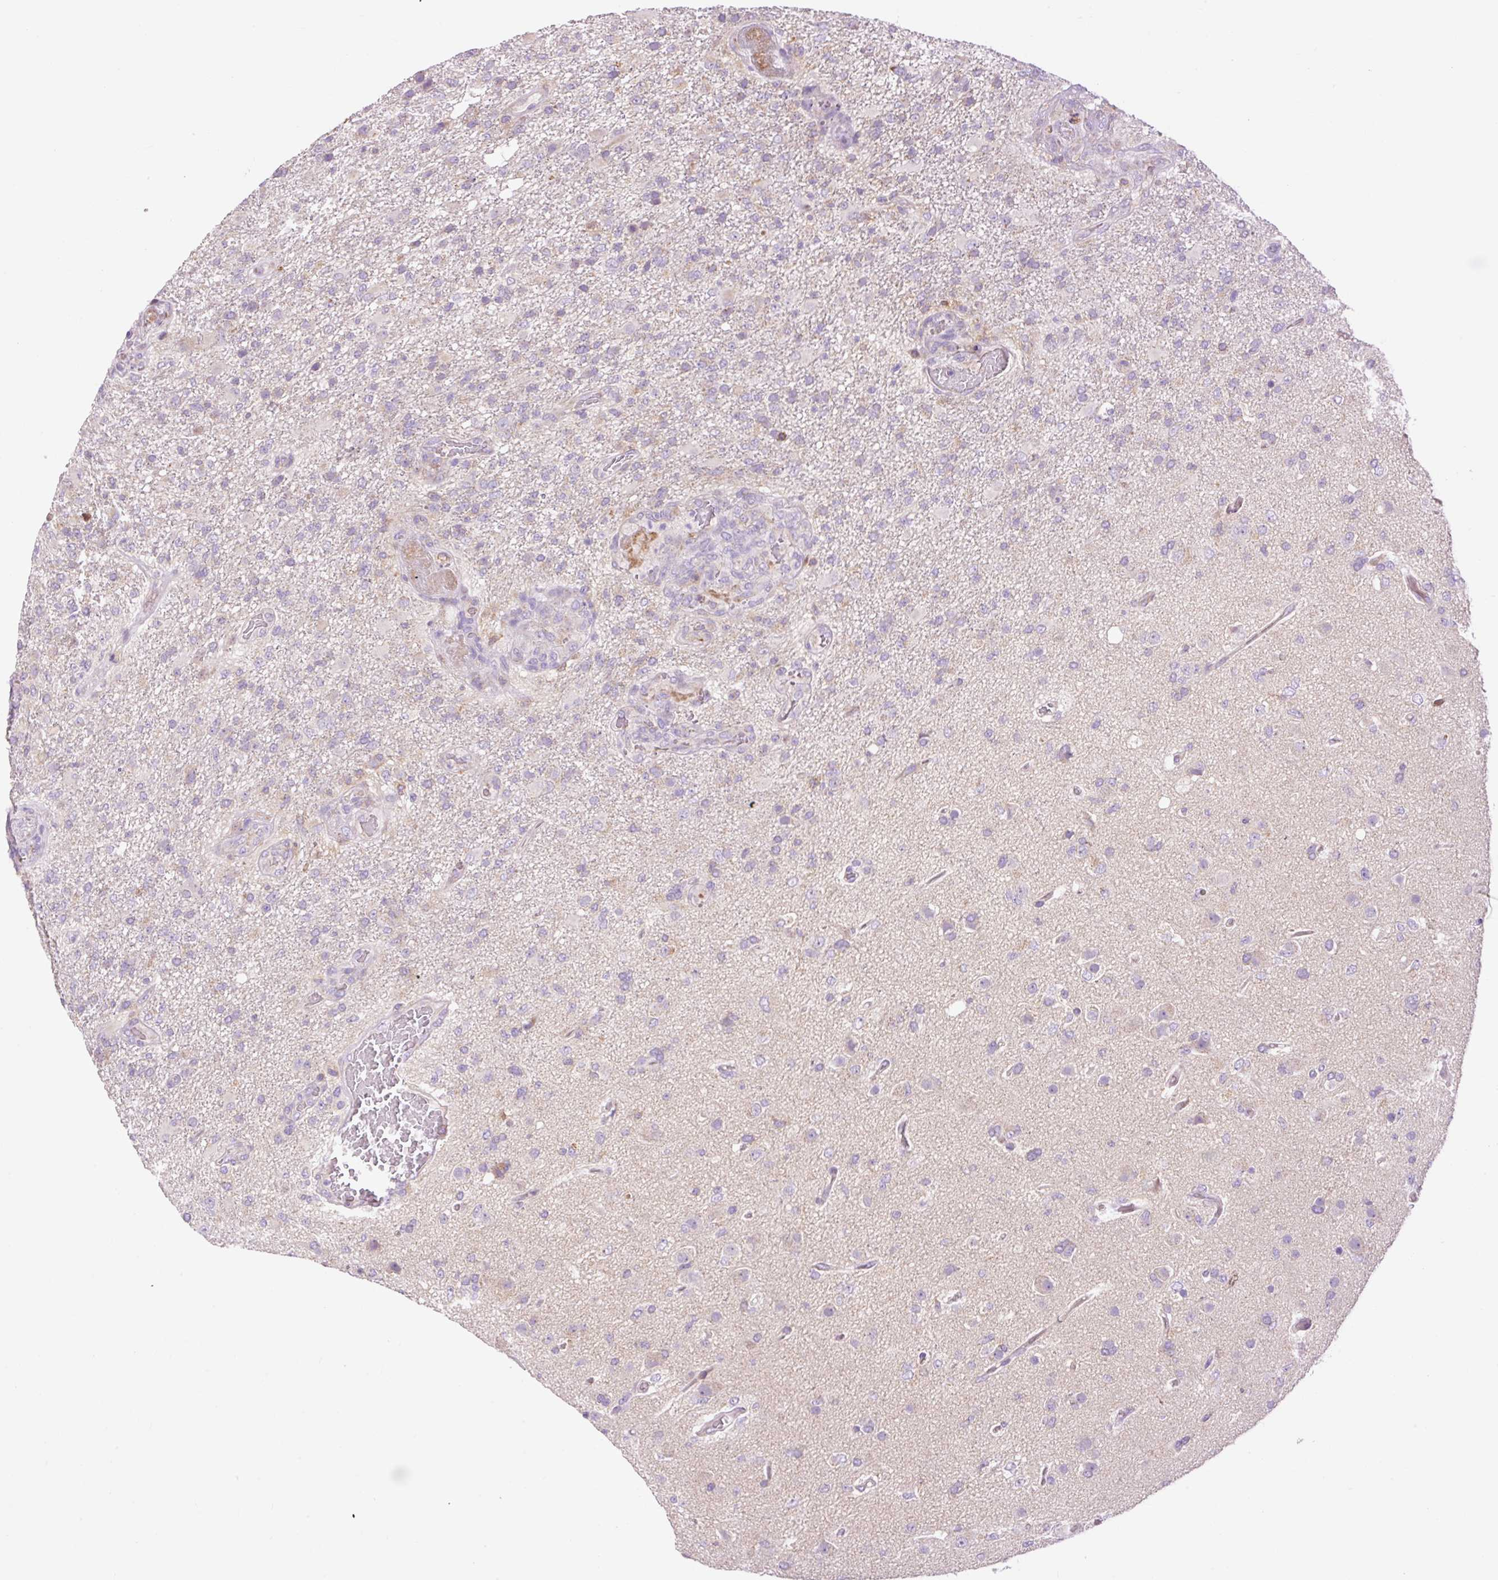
{"staining": {"intensity": "negative", "quantity": "none", "location": "none"}, "tissue": "glioma", "cell_type": "Tumor cells", "image_type": "cancer", "snomed": [{"axis": "morphology", "description": "Glioma, malignant, High grade"}, {"axis": "topography", "description": "Brain"}], "caption": "Tumor cells are negative for brown protein staining in glioma. (Brightfield microscopy of DAB immunohistochemistry (IHC) at high magnification).", "gene": "CD83", "patient": {"sex": "female", "age": 74}}